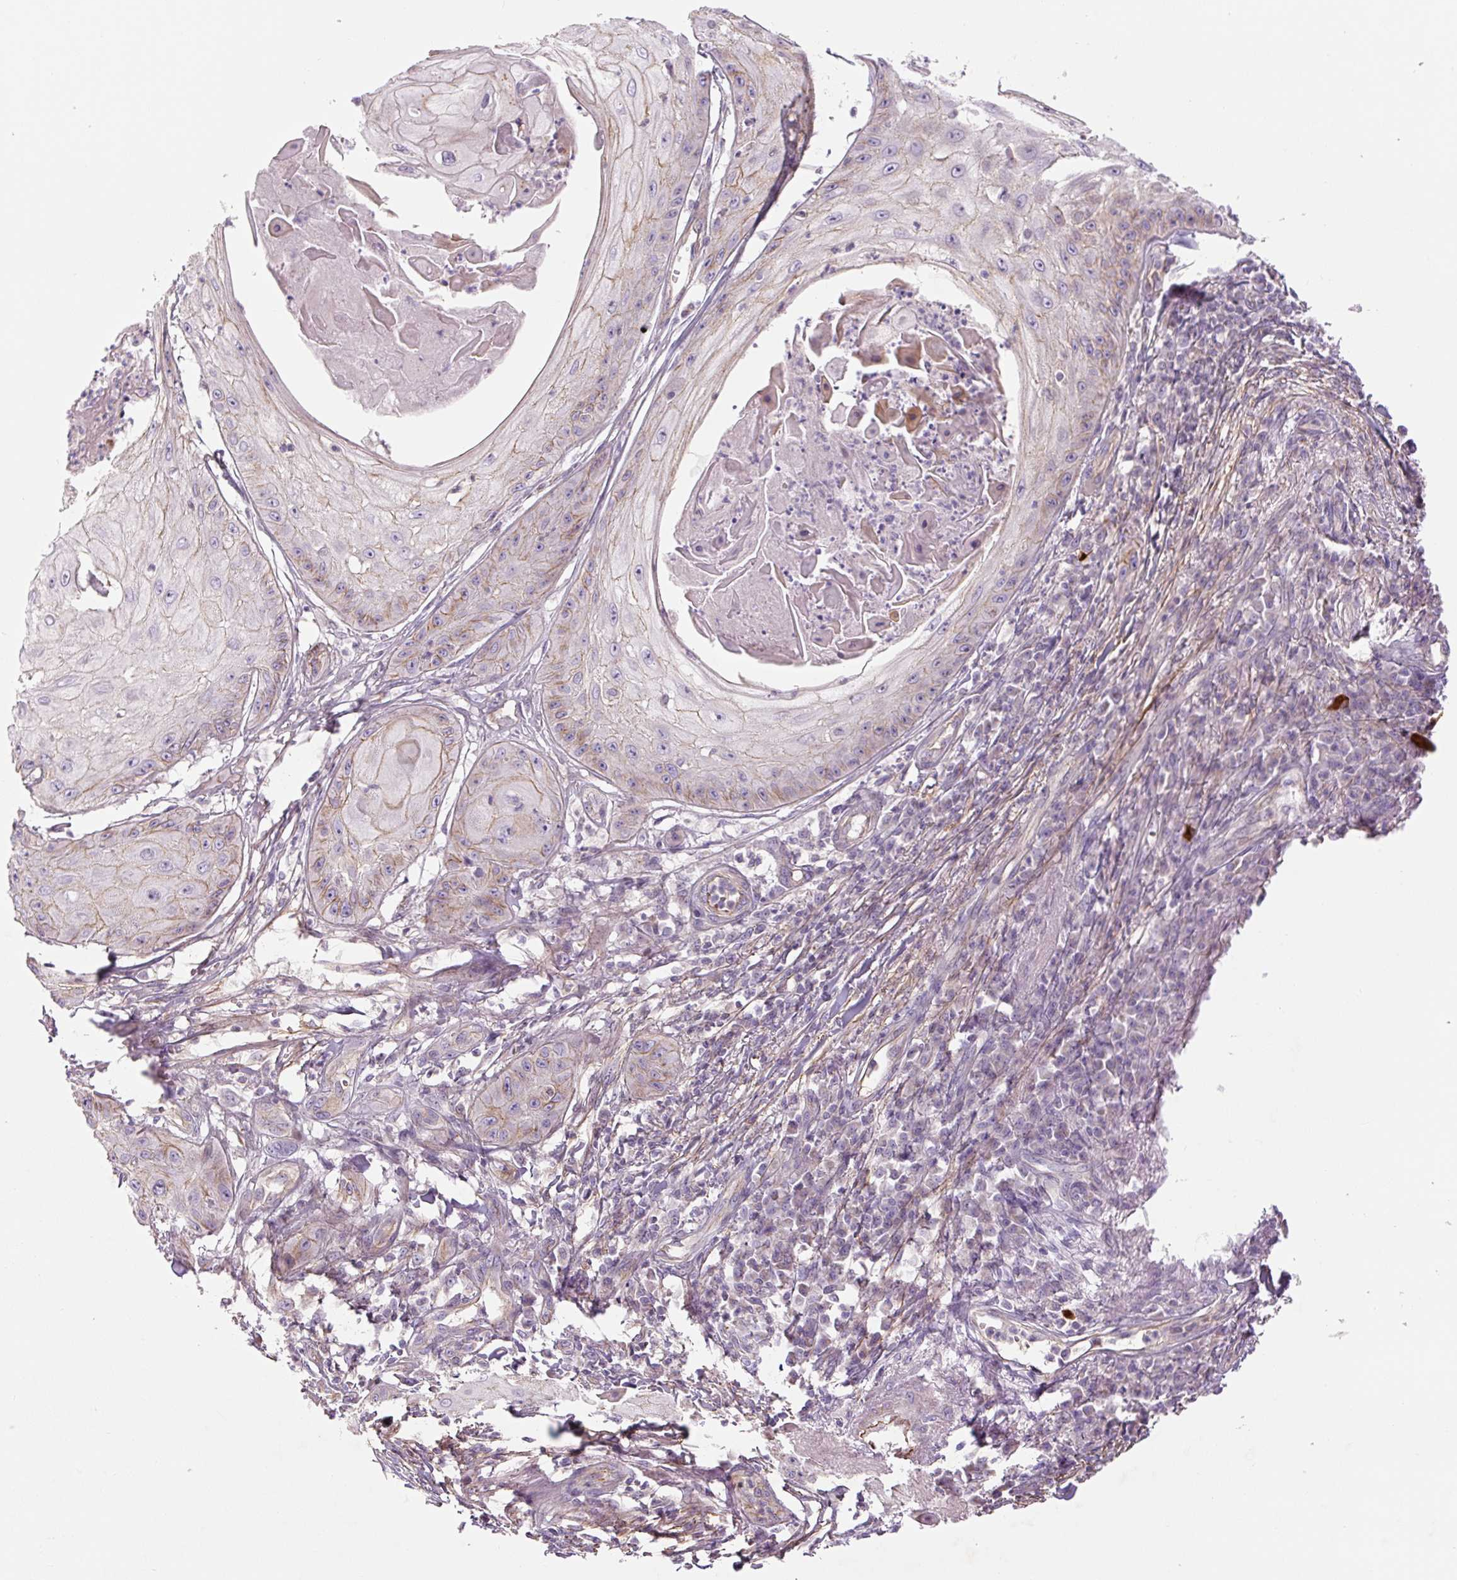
{"staining": {"intensity": "negative", "quantity": "none", "location": "none"}, "tissue": "skin cancer", "cell_type": "Tumor cells", "image_type": "cancer", "snomed": [{"axis": "morphology", "description": "Squamous cell carcinoma, NOS"}, {"axis": "topography", "description": "Skin"}], "caption": "Immunohistochemistry of human squamous cell carcinoma (skin) reveals no positivity in tumor cells.", "gene": "CCNI2", "patient": {"sex": "male", "age": 70}}